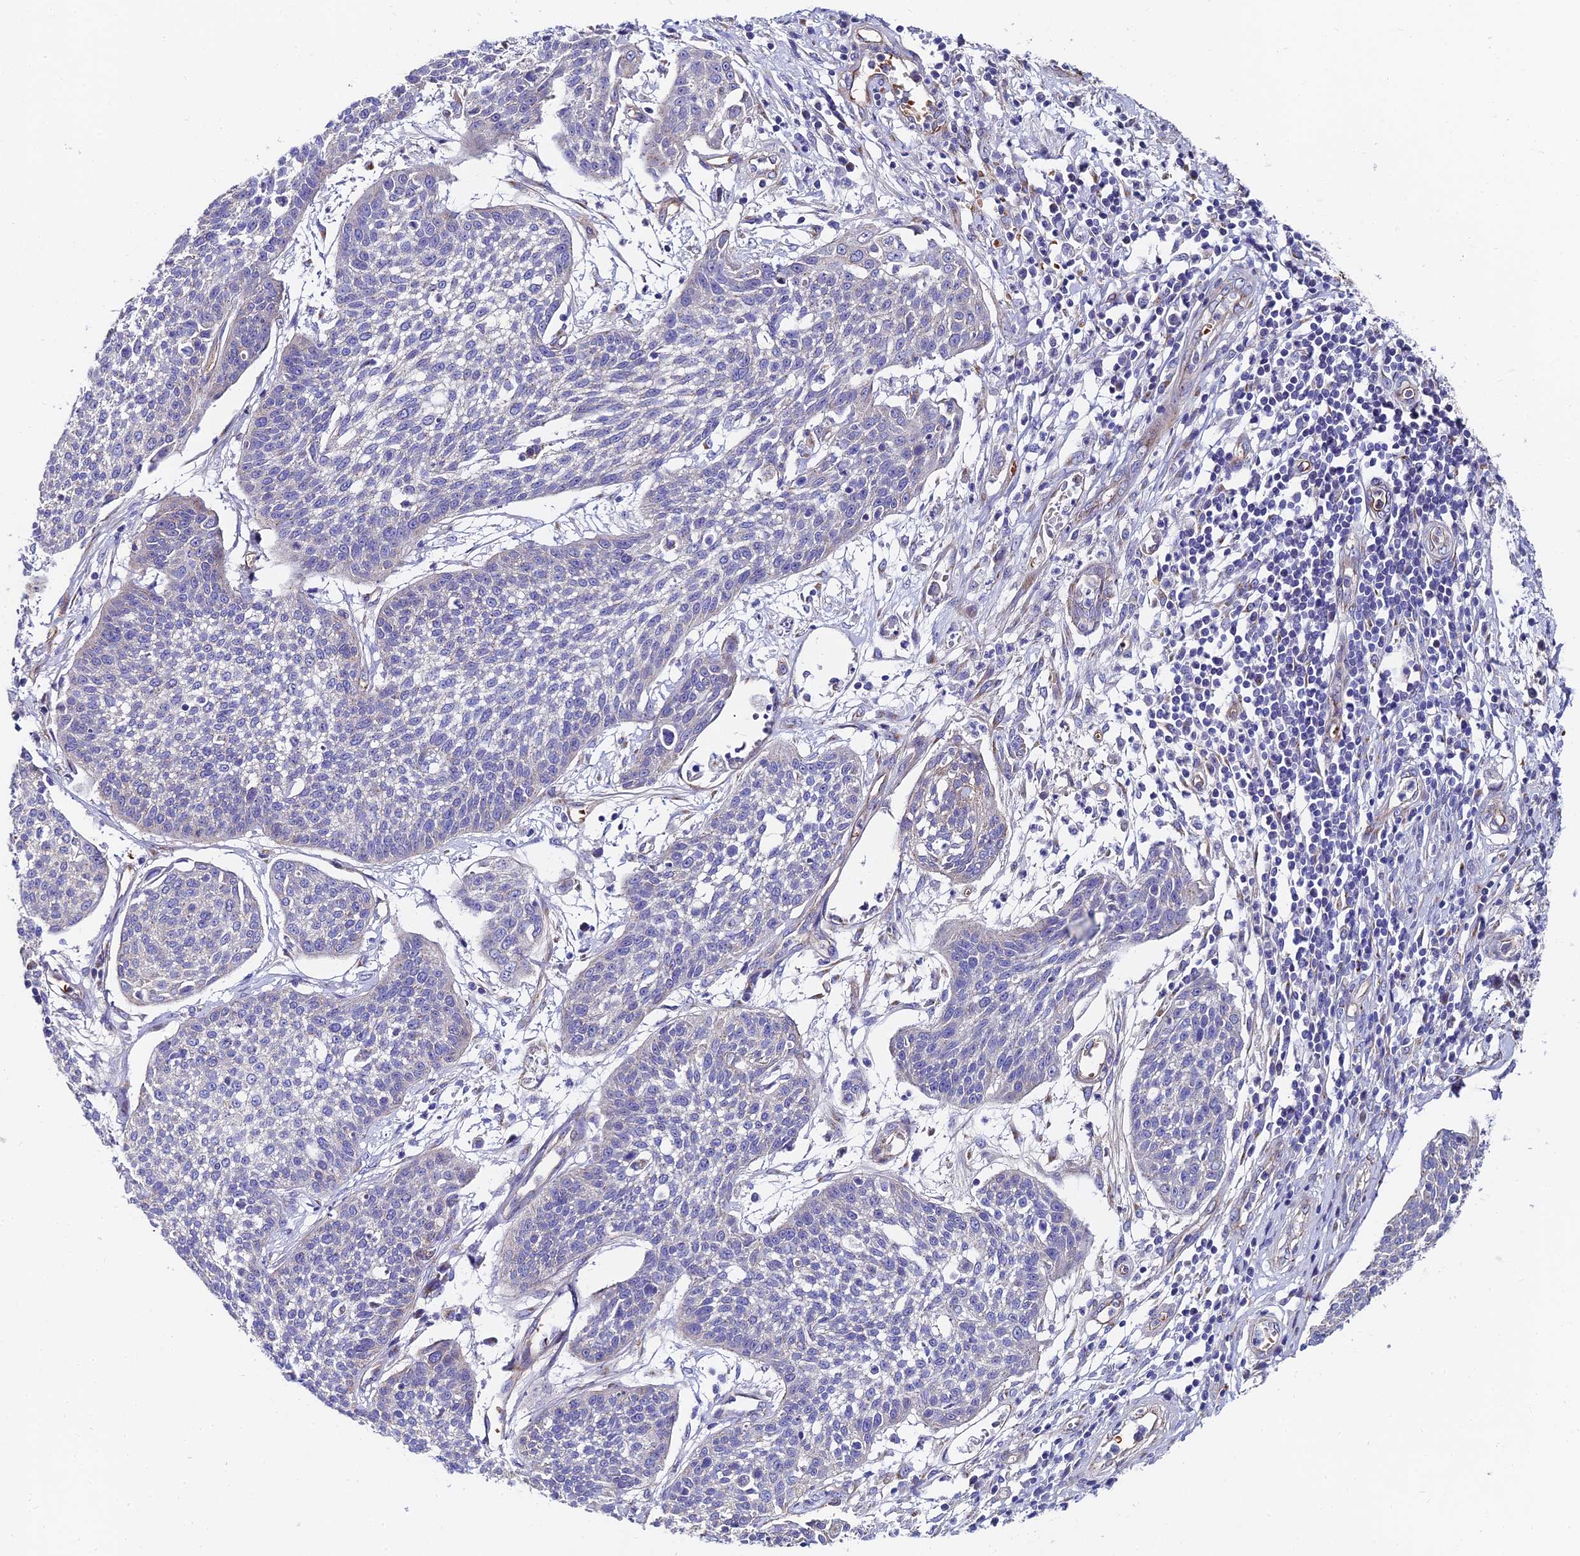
{"staining": {"intensity": "negative", "quantity": "none", "location": "none"}, "tissue": "cervical cancer", "cell_type": "Tumor cells", "image_type": "cancer", "snomed": [{"axis": "morphology", "description": "Squamous cell carcinoma, NOS"}, {"axis": "topography", "description": "Cervix"}], "caption": "Squamous cell carcinoma (cervical) was stained to show a protein in brown. There is no significant positivity in tumor cells.", "gene": "ADGRF3", "patient": {"sex": "female", "age": 34}}